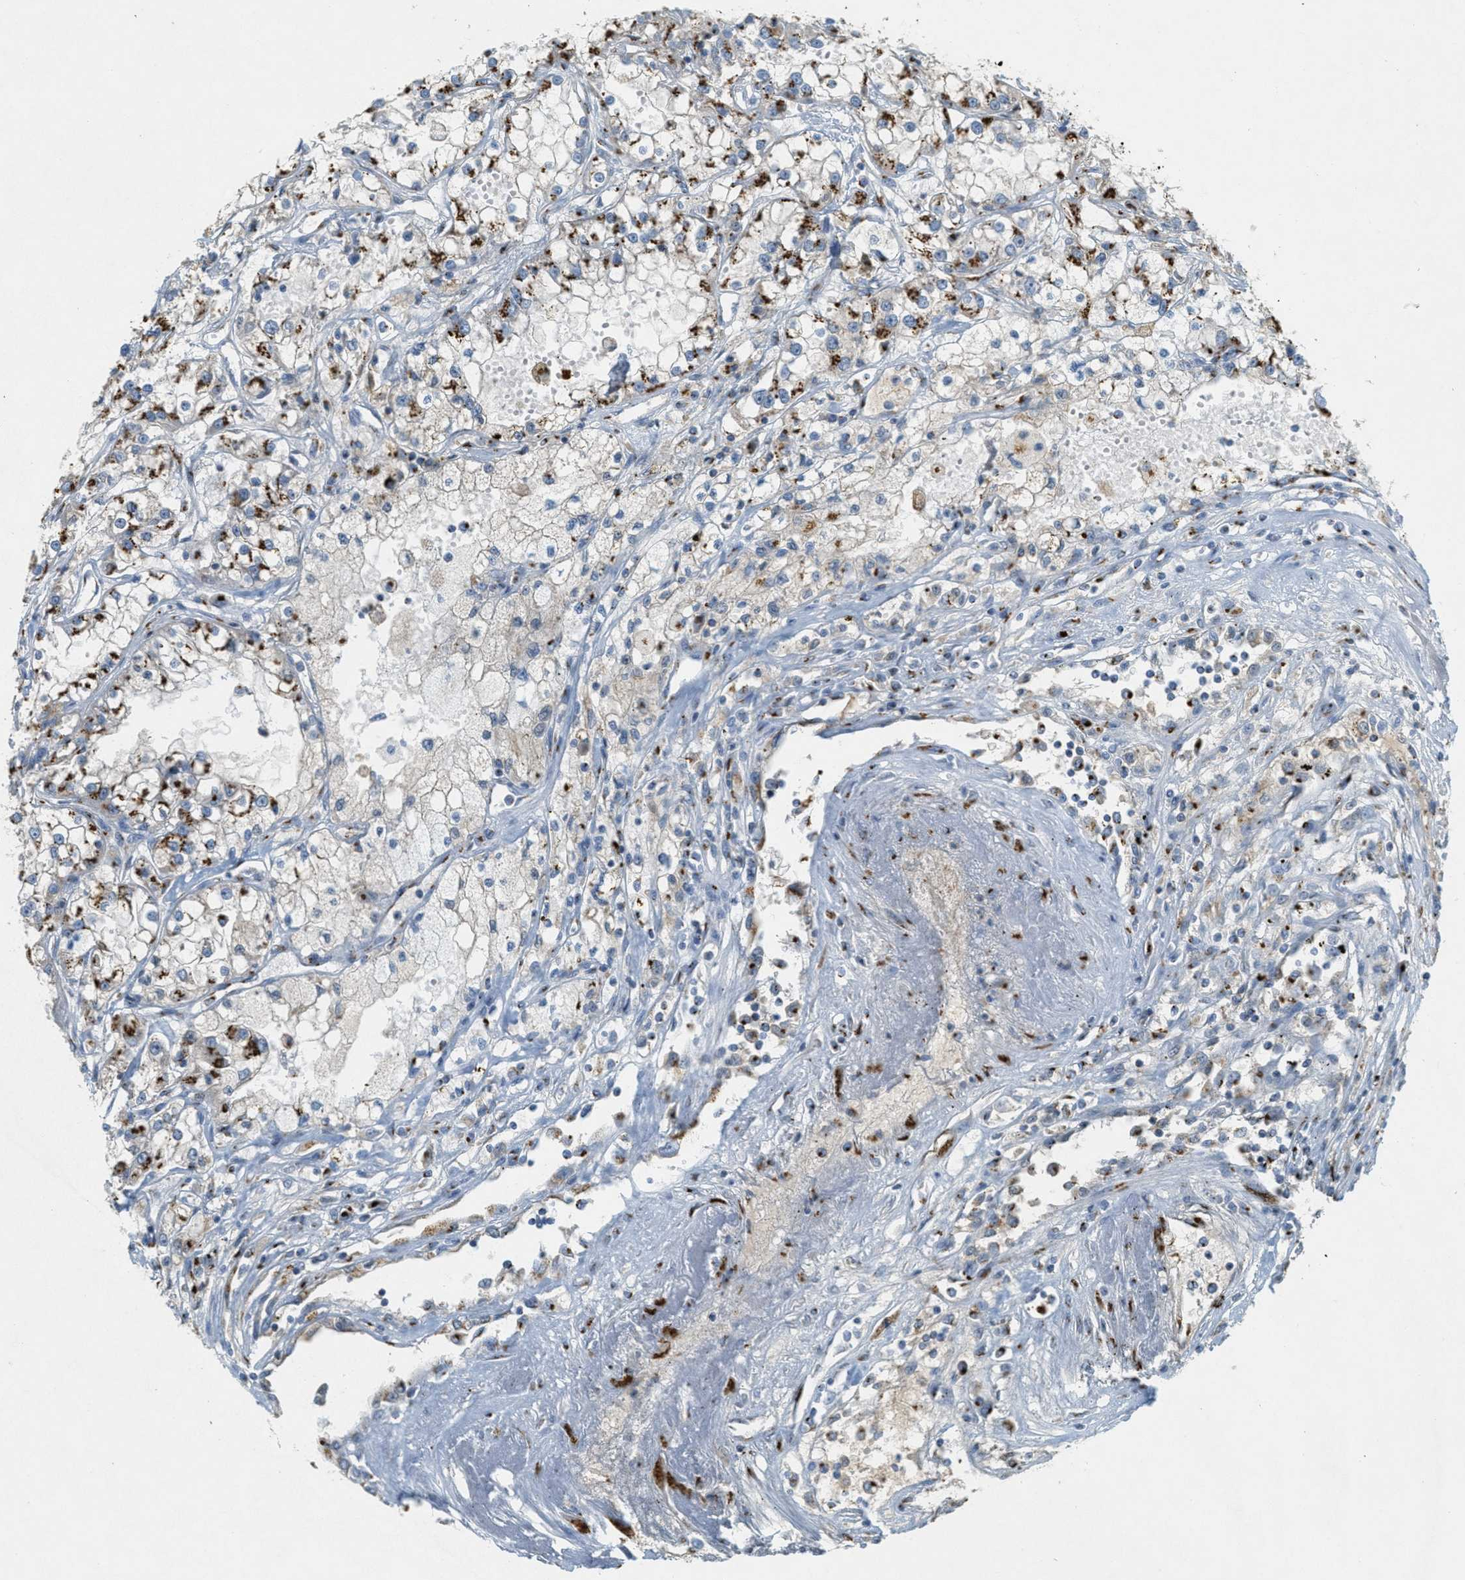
{"staining": {"intensity": "strong", "quantity": "25%-75%", "location": "cytoplasmic/membranous"}, "tissue": "renal cancer", "cell_type": "Tumor cells", "image_type": "cancer", "snomed": [{"axis": "morphology", "description": "Adenocarcinoma, NOS"}, {"axis": "topography", "description": "Kidney"}], "caption": "Renal cancer (adenocarcinoma) stained for a protein demonstrates strong cytoplasmic/membranous positivity in tumor cells.", "gene": "ENTPD4", "patient": {"sex": "female", "age": 52}}